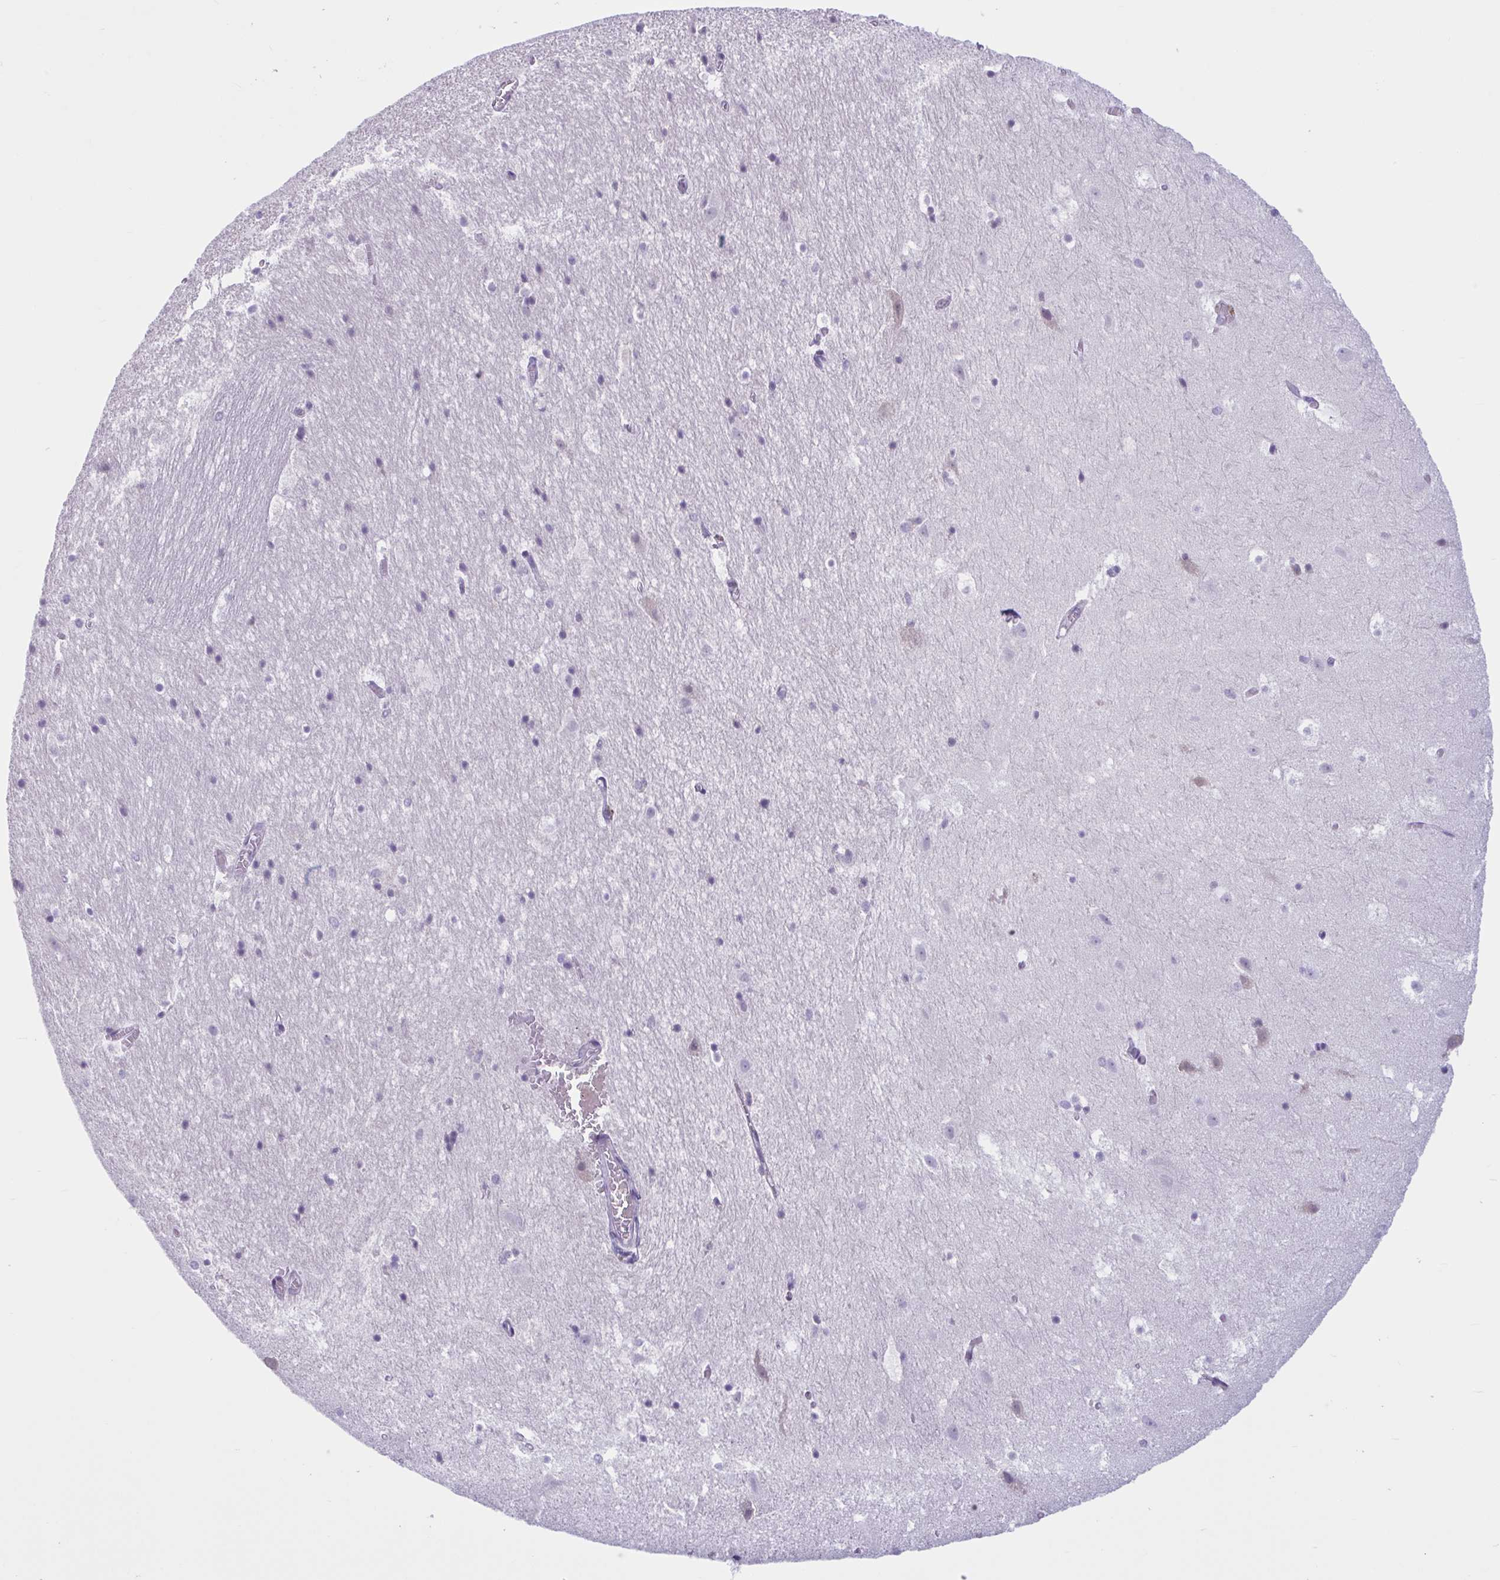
{"staining": {"intensity": "negative", "quantity": "none", "location": "none"}, "tissue": "hippocampus", "cell_type": "Glial cells", "image_type": "normal", "snomed": [{"axis": "morphology", "description": "Normal tissue, NOS"}, {"axis": "topography", "description": "Hippocampus"}], "caption": "High magnification brightfield microscopy of benign hippocampus stained with DAB (brown) and counterstained with hematoxylin (blue): glial cells show no significant positivity.", "gene": "WNT9B", "patient": {"sex": "female", "age": 52}}